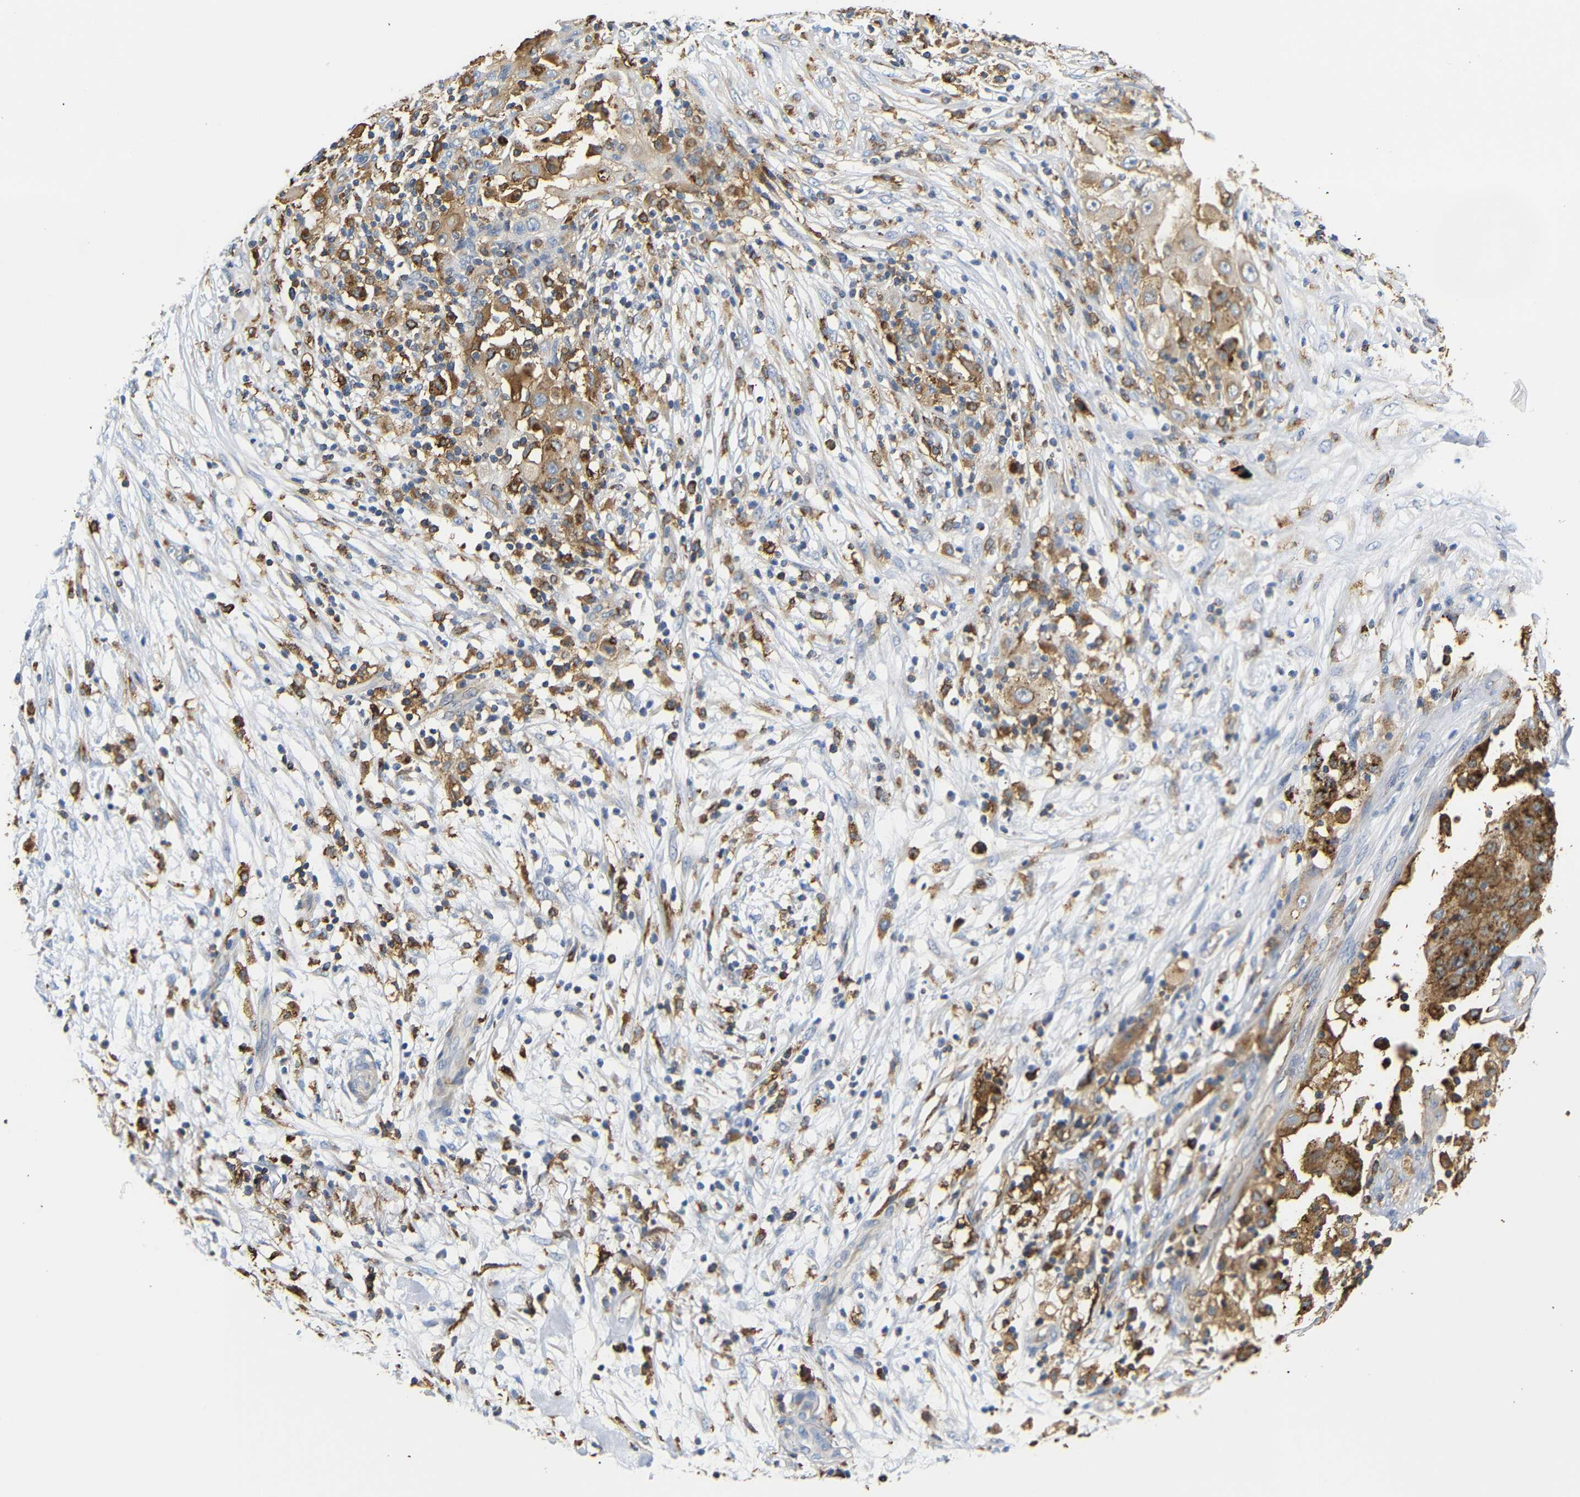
{"staining": {"intensity": "moderate", "quantity": ">75%", "location": "cytoplasmic/membranous"}, "tissue": "ovarian cancer", "cell_type": "Tumor cells", "image_type": "cancer", "snomed": [{"axis": "morphology", "description": "Carcinoma, endometroid"}, {"axis": "topography", "description": "Ovary"}], "caption": "Protein expression analysis of ovarian endometroid carcinoma reveals moderate cytoplasmic/membranous positivity in about >75% of tumor cells.", "gene": "HLA-DQB1", "patient": {"sex": "female", "age": 42}}